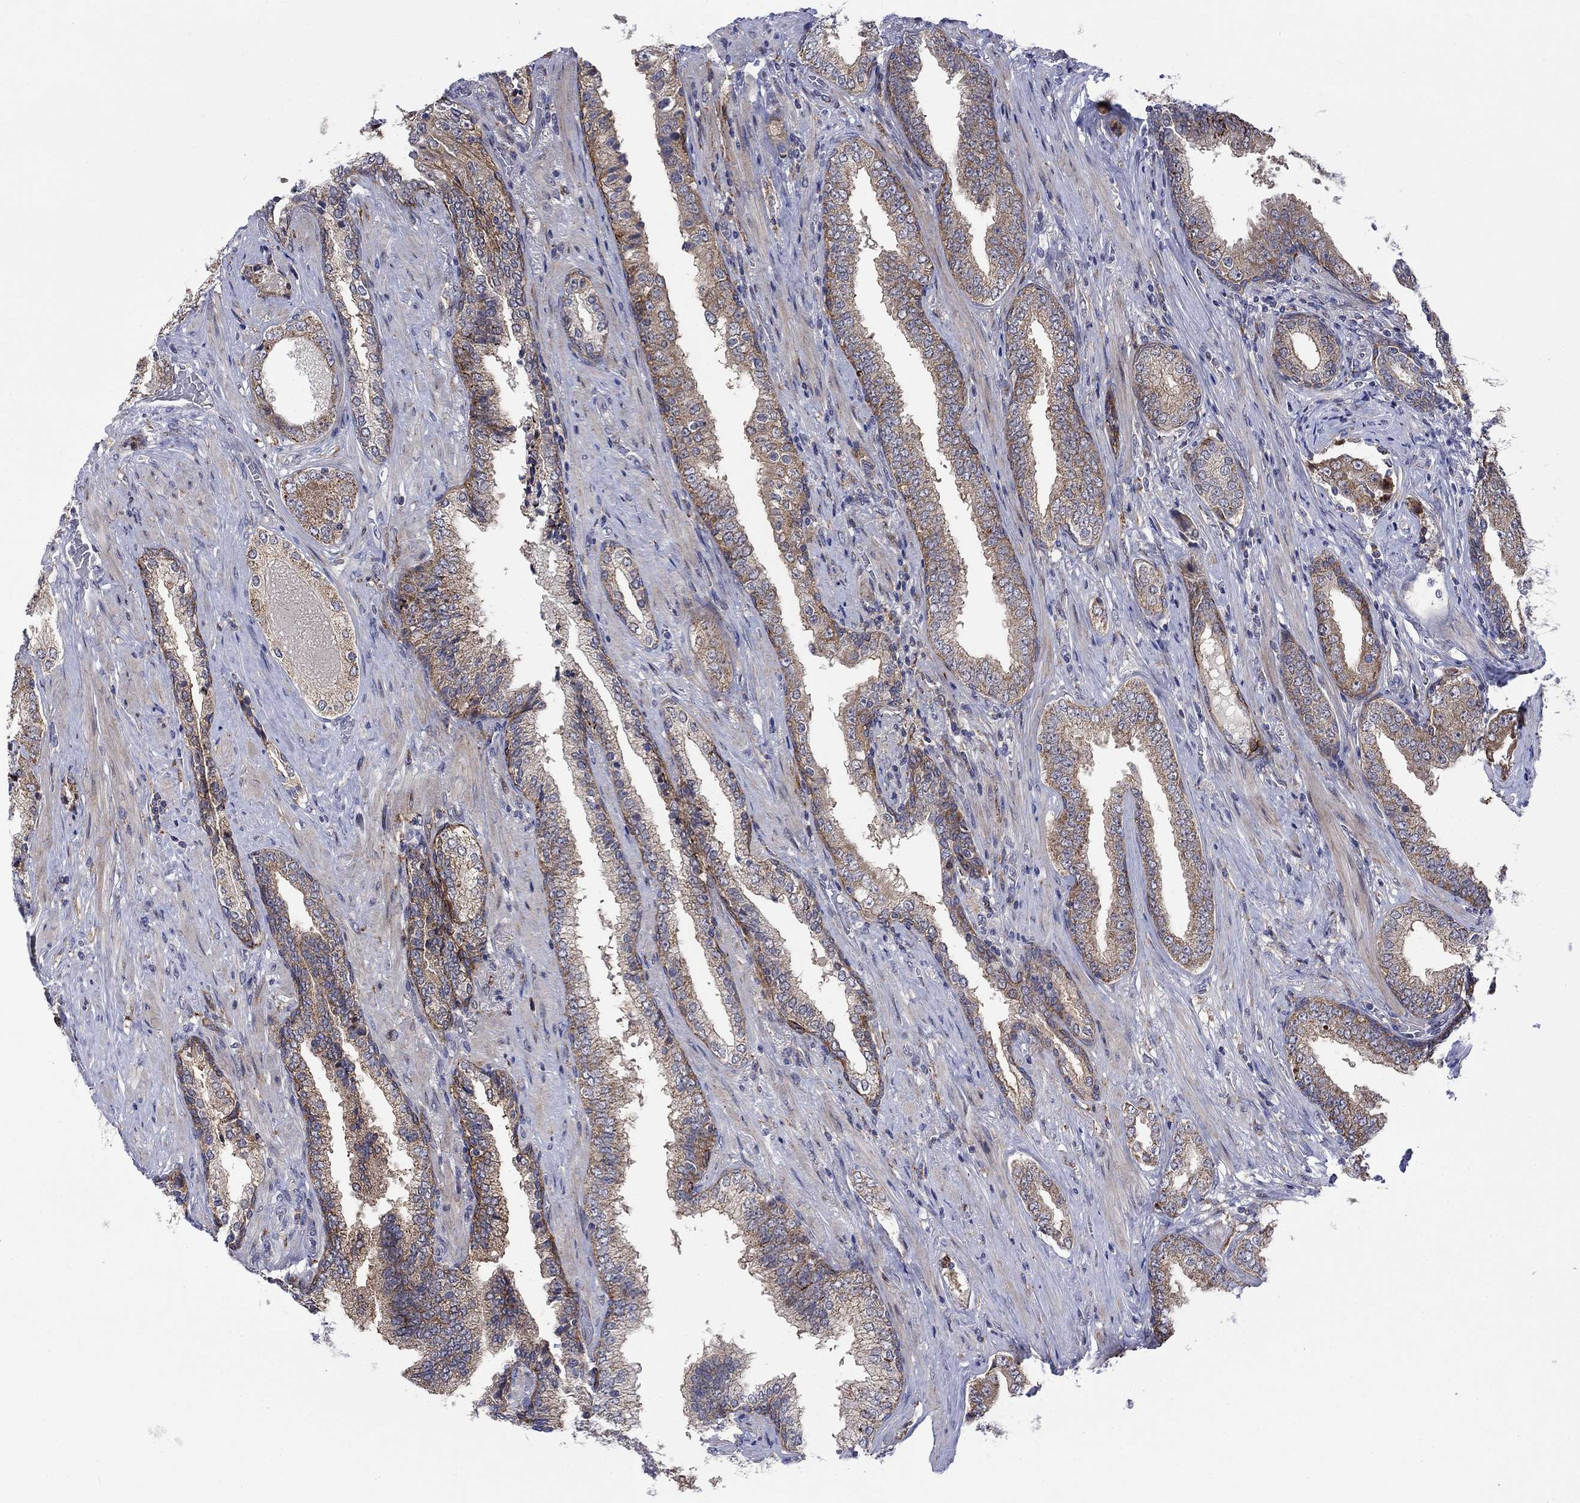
{"staining": {"intensity": "moderate", "quantity": ">75%", "location": "cytoplasmic/membranous"}, "tissue": "prostate cancer", "cell_type": "Tumor cells", "image_type": "cancer", "snomed": [{"axis": "morphology", "description": "Adenocarcinoma, Low grade"}, {"axis": "topography", "description": "Prostate and seminal vesicle, NOS"}], "caption": "Immunohistochemical staining of human prostate adenocarcinoma (low-grade) demonstrates medium levels of moderate cytoplasmic/membranous protein staining in about >75% of tumor cells.", "gene": "SLC35F2", "patient": {"sex": "male", "age": 61}}